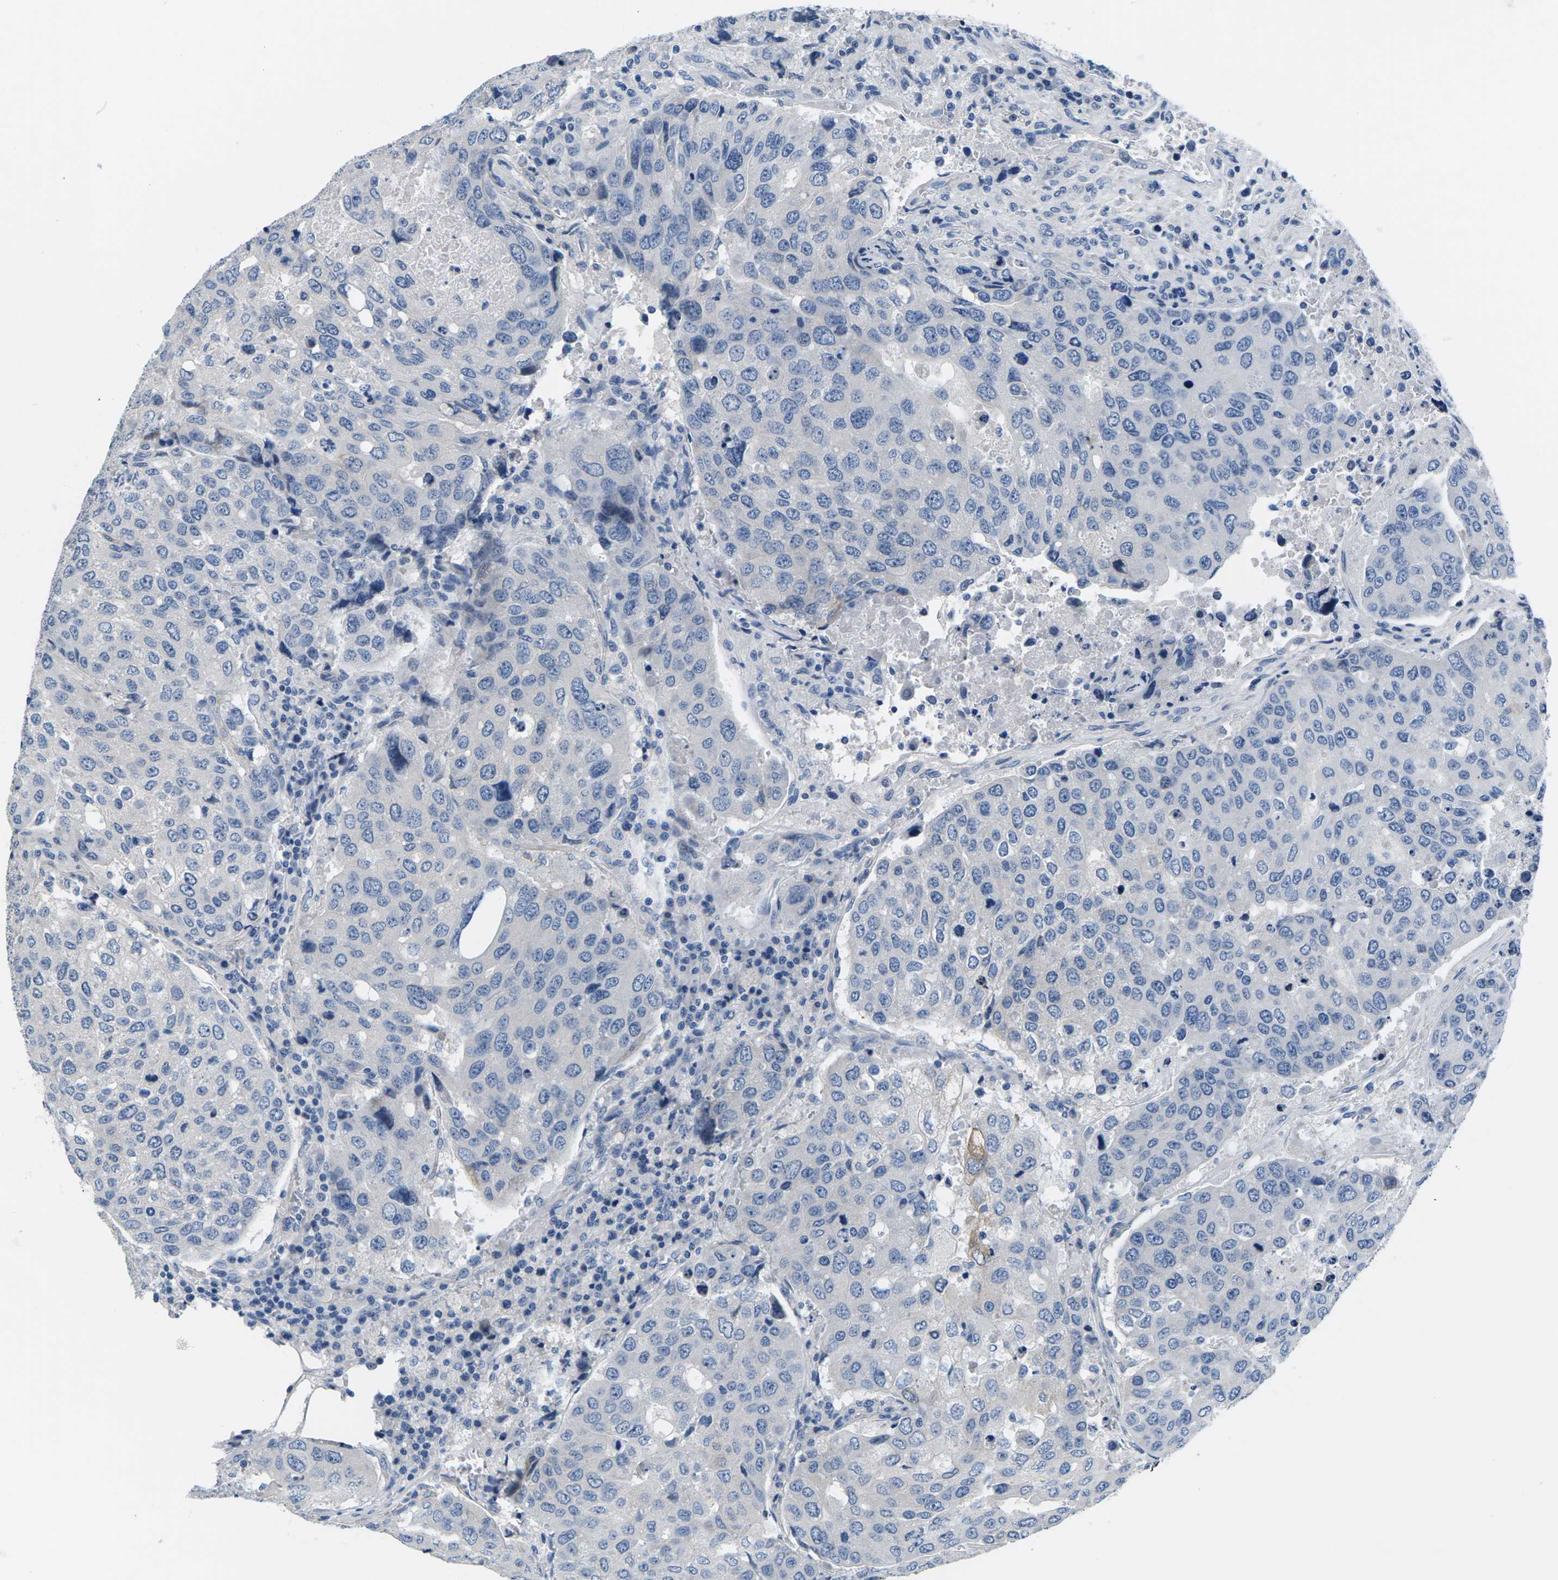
{"staining": {"intensity": "negative", "quantity": "none", "location": "none"}, "tissue": "urothelial cancer", "cell_type": "Tumor cells", "image_type": "cancer", "snomed": [{"axis": "morphology", "description": "Urothelial carcinoma, High grade"}, {"axis": "topography", "description": "Lymph node"}, {"axis": "topography", "description": "Urinary bladder"}], "caption": "DAB immunohistochemical staining of urothelial cancer exhibits no significant staining in tumor cells.", "gene": "TSPAN2", "patient": {"sex": "male", "age": 51}}